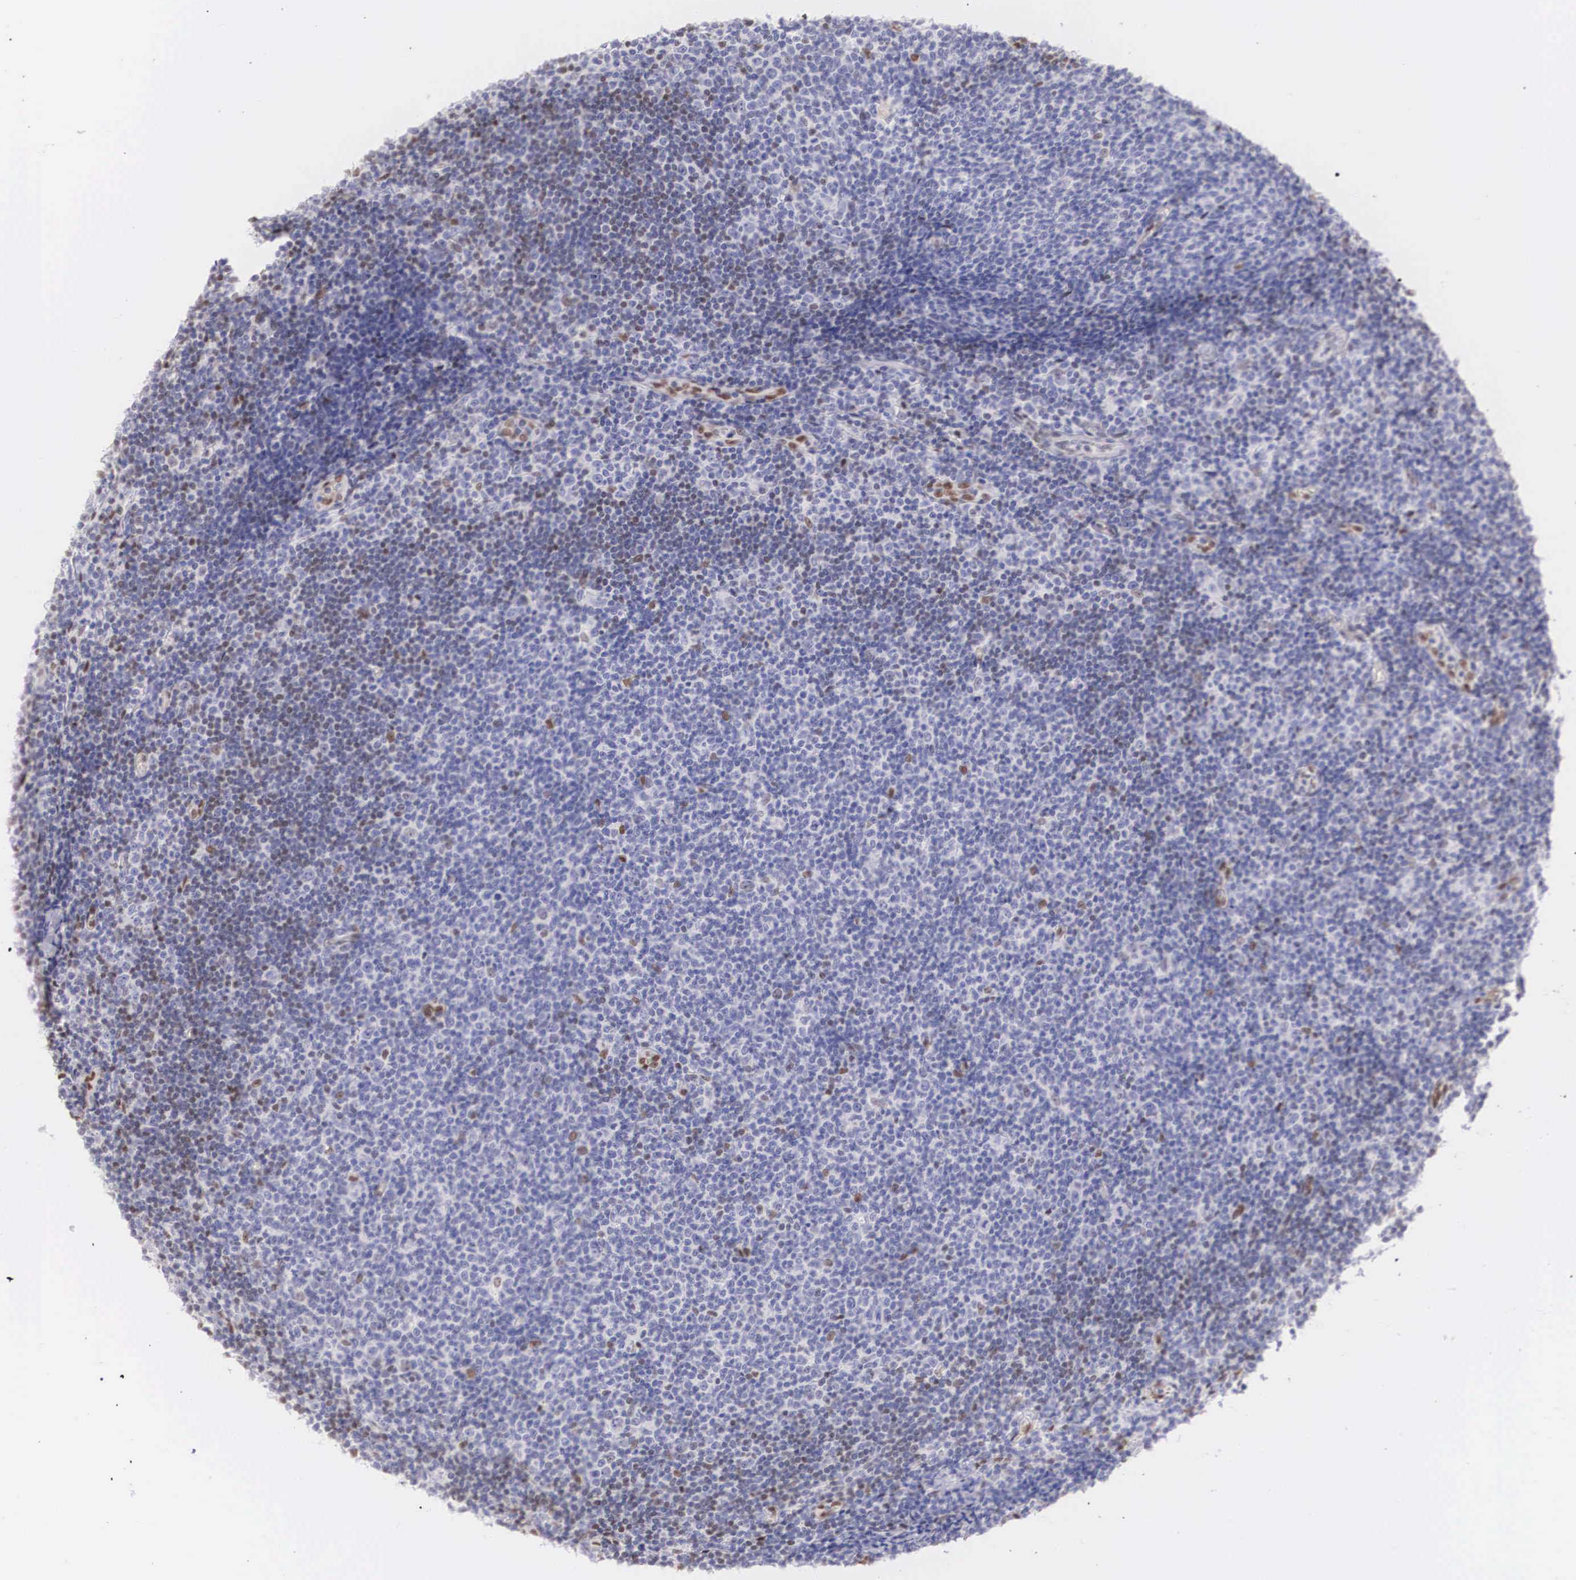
{"staining": {"intensity": "weak", "quantity": "<25%", "location": "nuclear"}, "tissue": "lymphoma", "cell_type": "Tumor cells", "image_type": "cancer", "snomed": [{"axis": "morphology", "description": "Malignant lymphoma, non-Hodgkin's type, Low grade"}, {"axis": "topography", "description": "Lymph node"}], "caption": "There is no significant staining in tumor cells of lymphoma.", "gene": "HMGN5", "patient": {"sex": "male", "age": 49}}